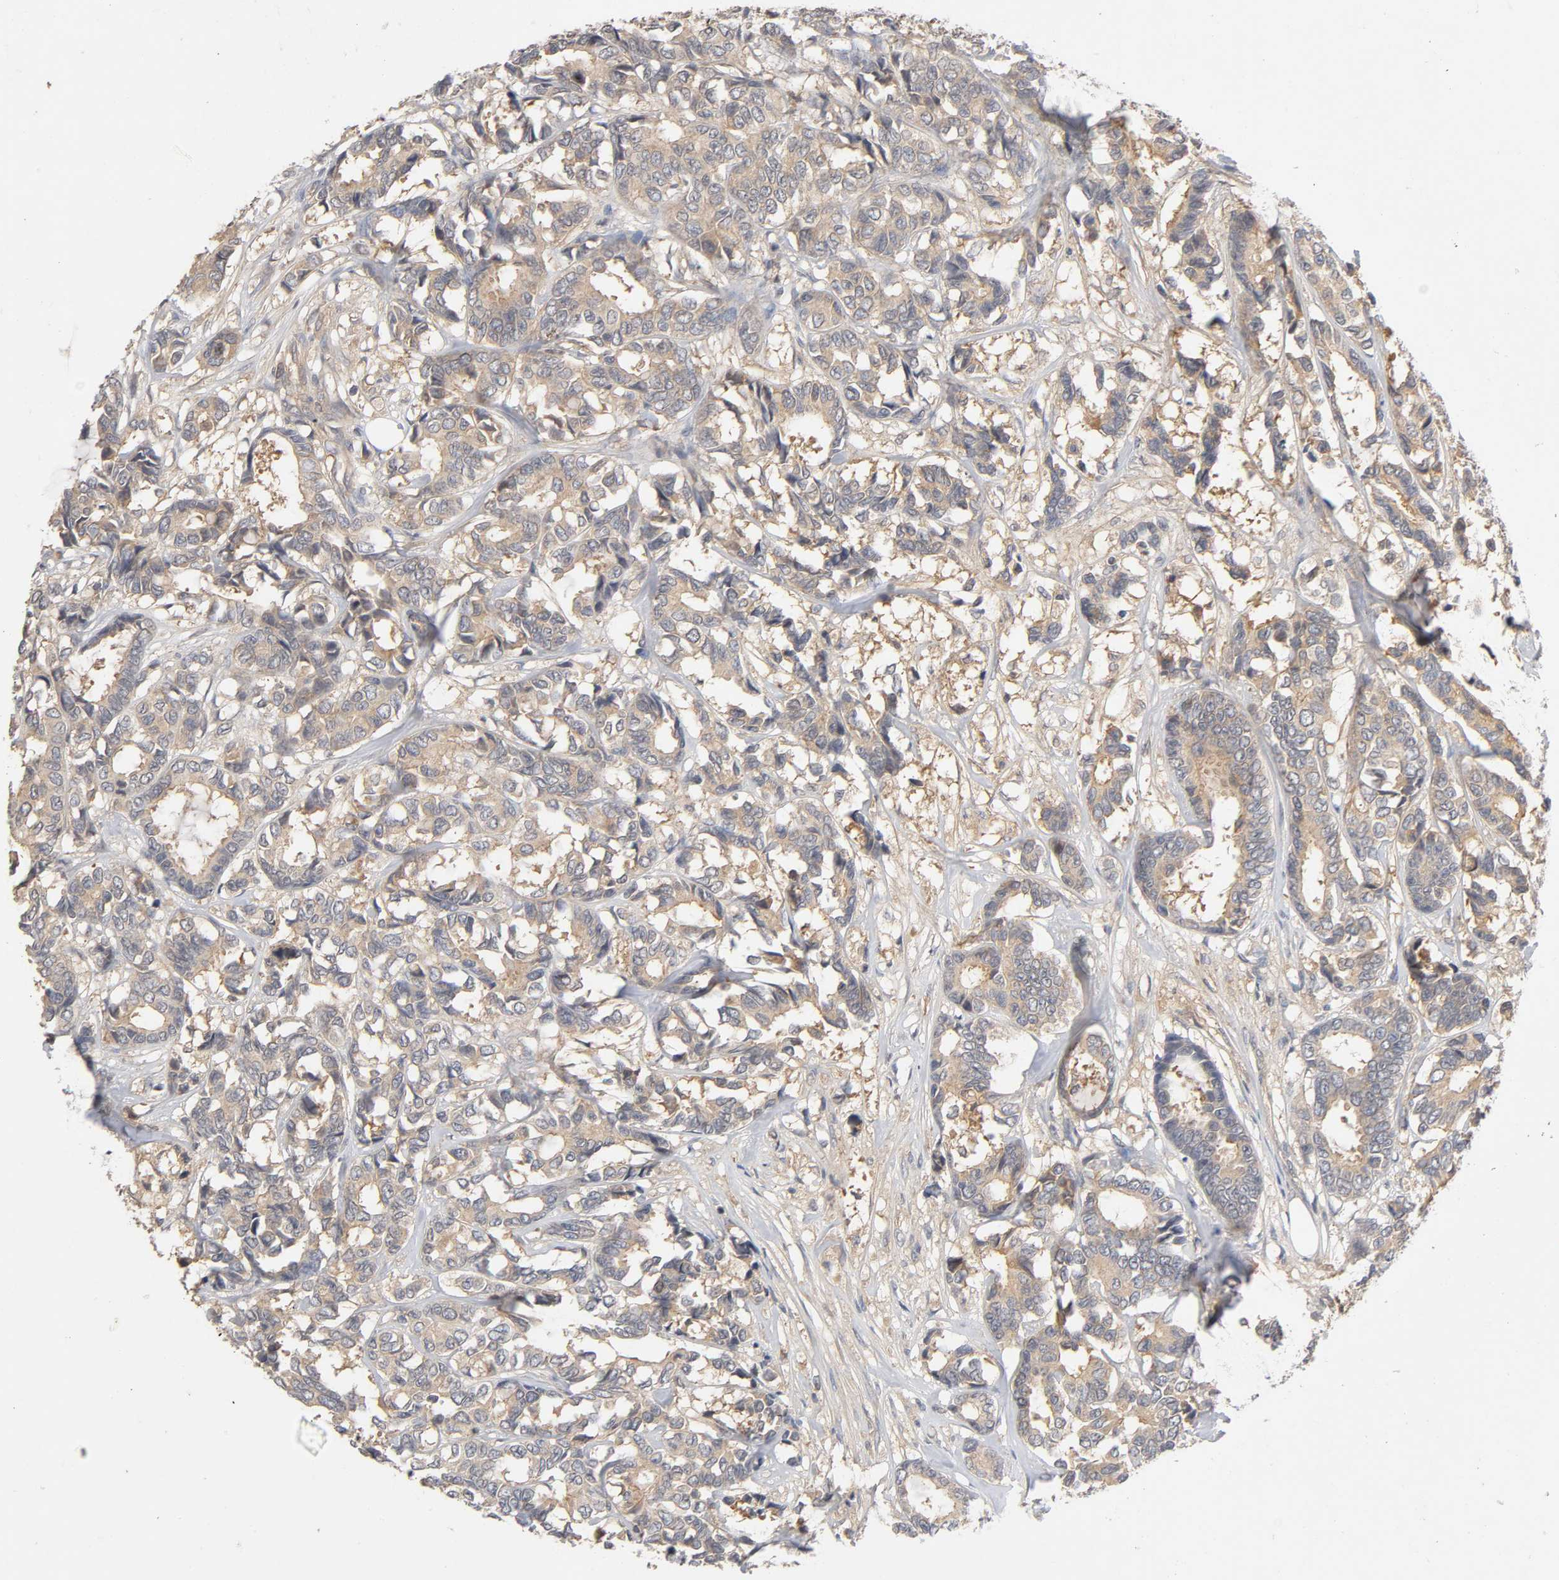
{"staining": {"intensity": "moderate", "quantity": ">75%", "location": "cytoplasmic/membranous"}, "tissue": "breast cancer", "cell_type": "Tumor cells", "image_type": "cancer", "snomed": [{"axis": "morphology", "description": "Duct carcinoma"}, {"axis": "topography", "description": "Breast"}], "caption": "Moderate cytoplasmic/membranous expression for a protein is present in about >75% of tumor cells of breast cancer (intraductal carcinoma) using immunohistochemistry (IHC).", "gene": "CPB2", "patient": {"sex": "female", "age": 87}}